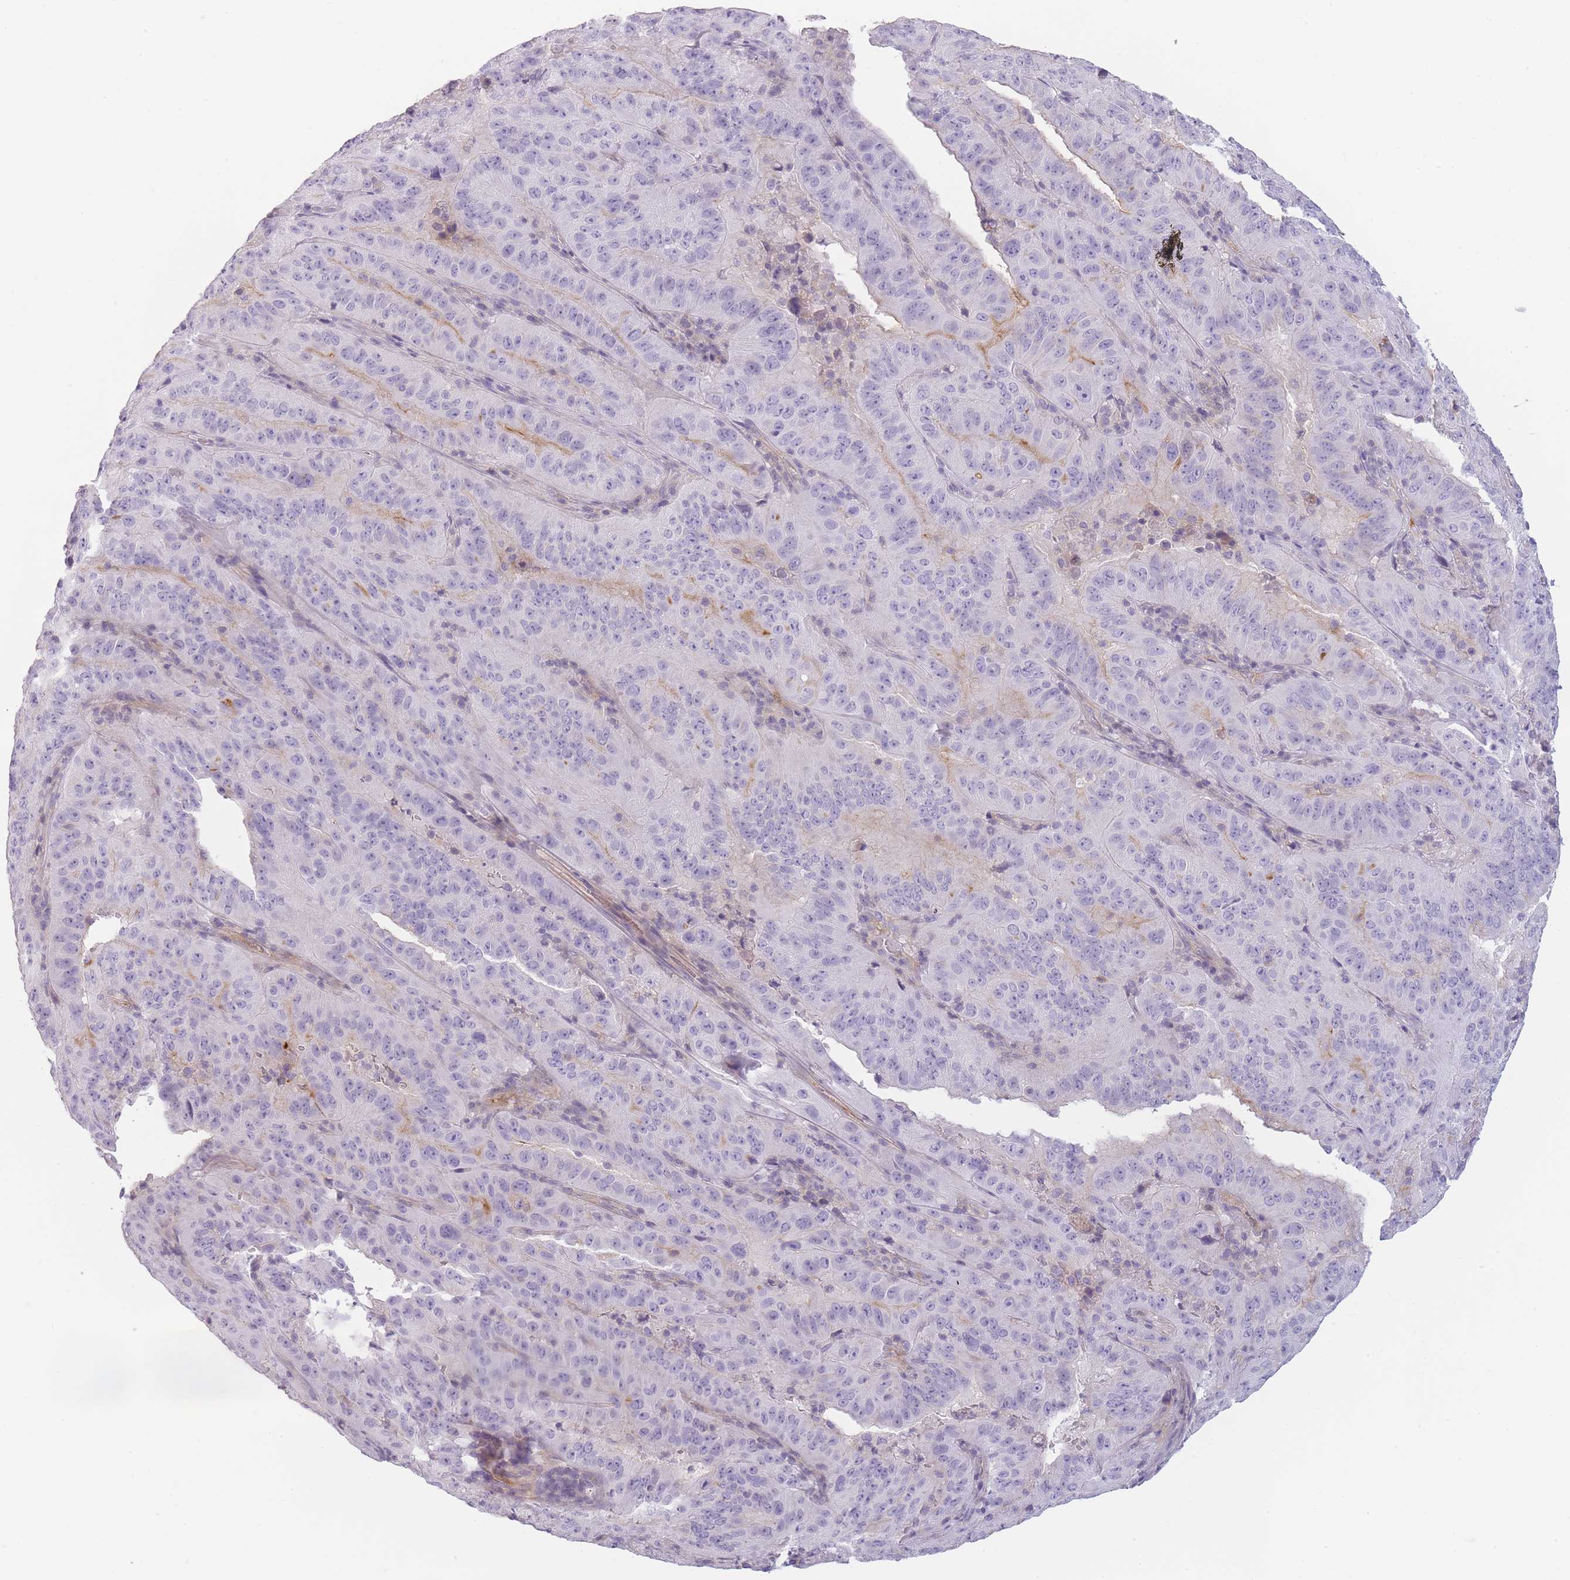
{"staining": {"intensity": "weak", "quantity": "<25%", "location": "cytoplasmic/membranous"}, "tissue": "pancreatic cancer", "cell_type": "Tumor cells", "image_type": "cancer", "snomed": [{"axis": "morphology", "description": "Adenocarcinoma, NOS"}, {"axis": "topography", "description": "Pancreas"}], "caption": "Immunohistochemical staining of pancreatic adenocarcinoma demonstrates no significant positivity in tumor cells.", "gene": "GGT1", "patient": {"sex": "male", "age": 63}}